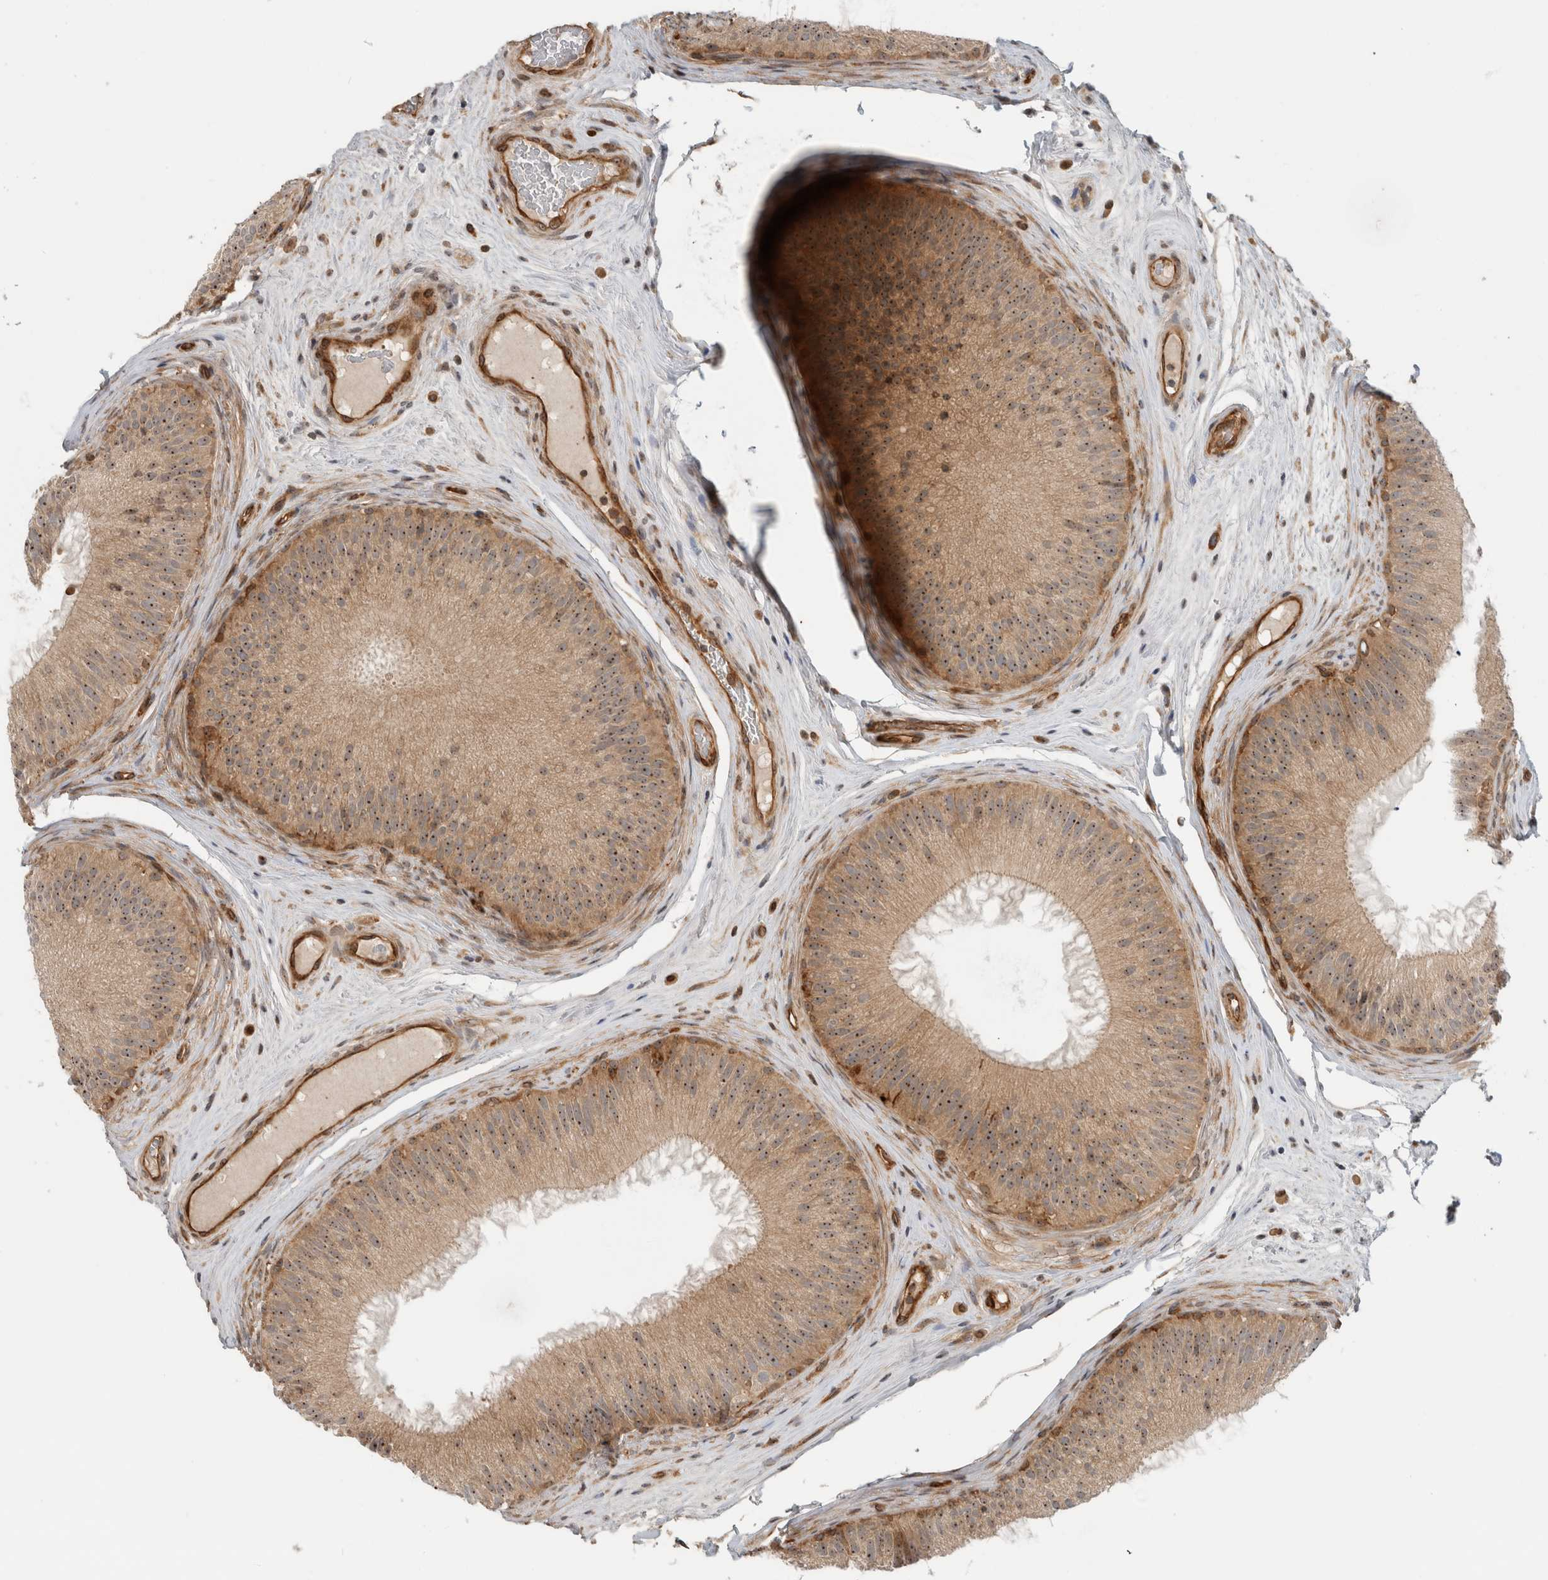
{"staining": {"intensity": "moderate", "quantity": ">75%", "location": "cytoplasmic/membranous,nuclear"}, "tissue": "epididymis", "cell_type": "Glandular cells", "image_type": "normal", "snomed": [{"axis": "morphology", "description": "Normal tissue, NOS"}, {"axis": "topography", "description": "Epididymis"}], "caption": "High-magnification brightfield microscopy of normal epididymis stained with DAB (brown) and counterstained with hematoxylin (blue). glandular cells exhibit moderate cytoplasmic/membranous,nuclear expression is present in approximately>75% of cells.", "gene": "WASF2", "patient": {"sex": "male", "age": 45}}